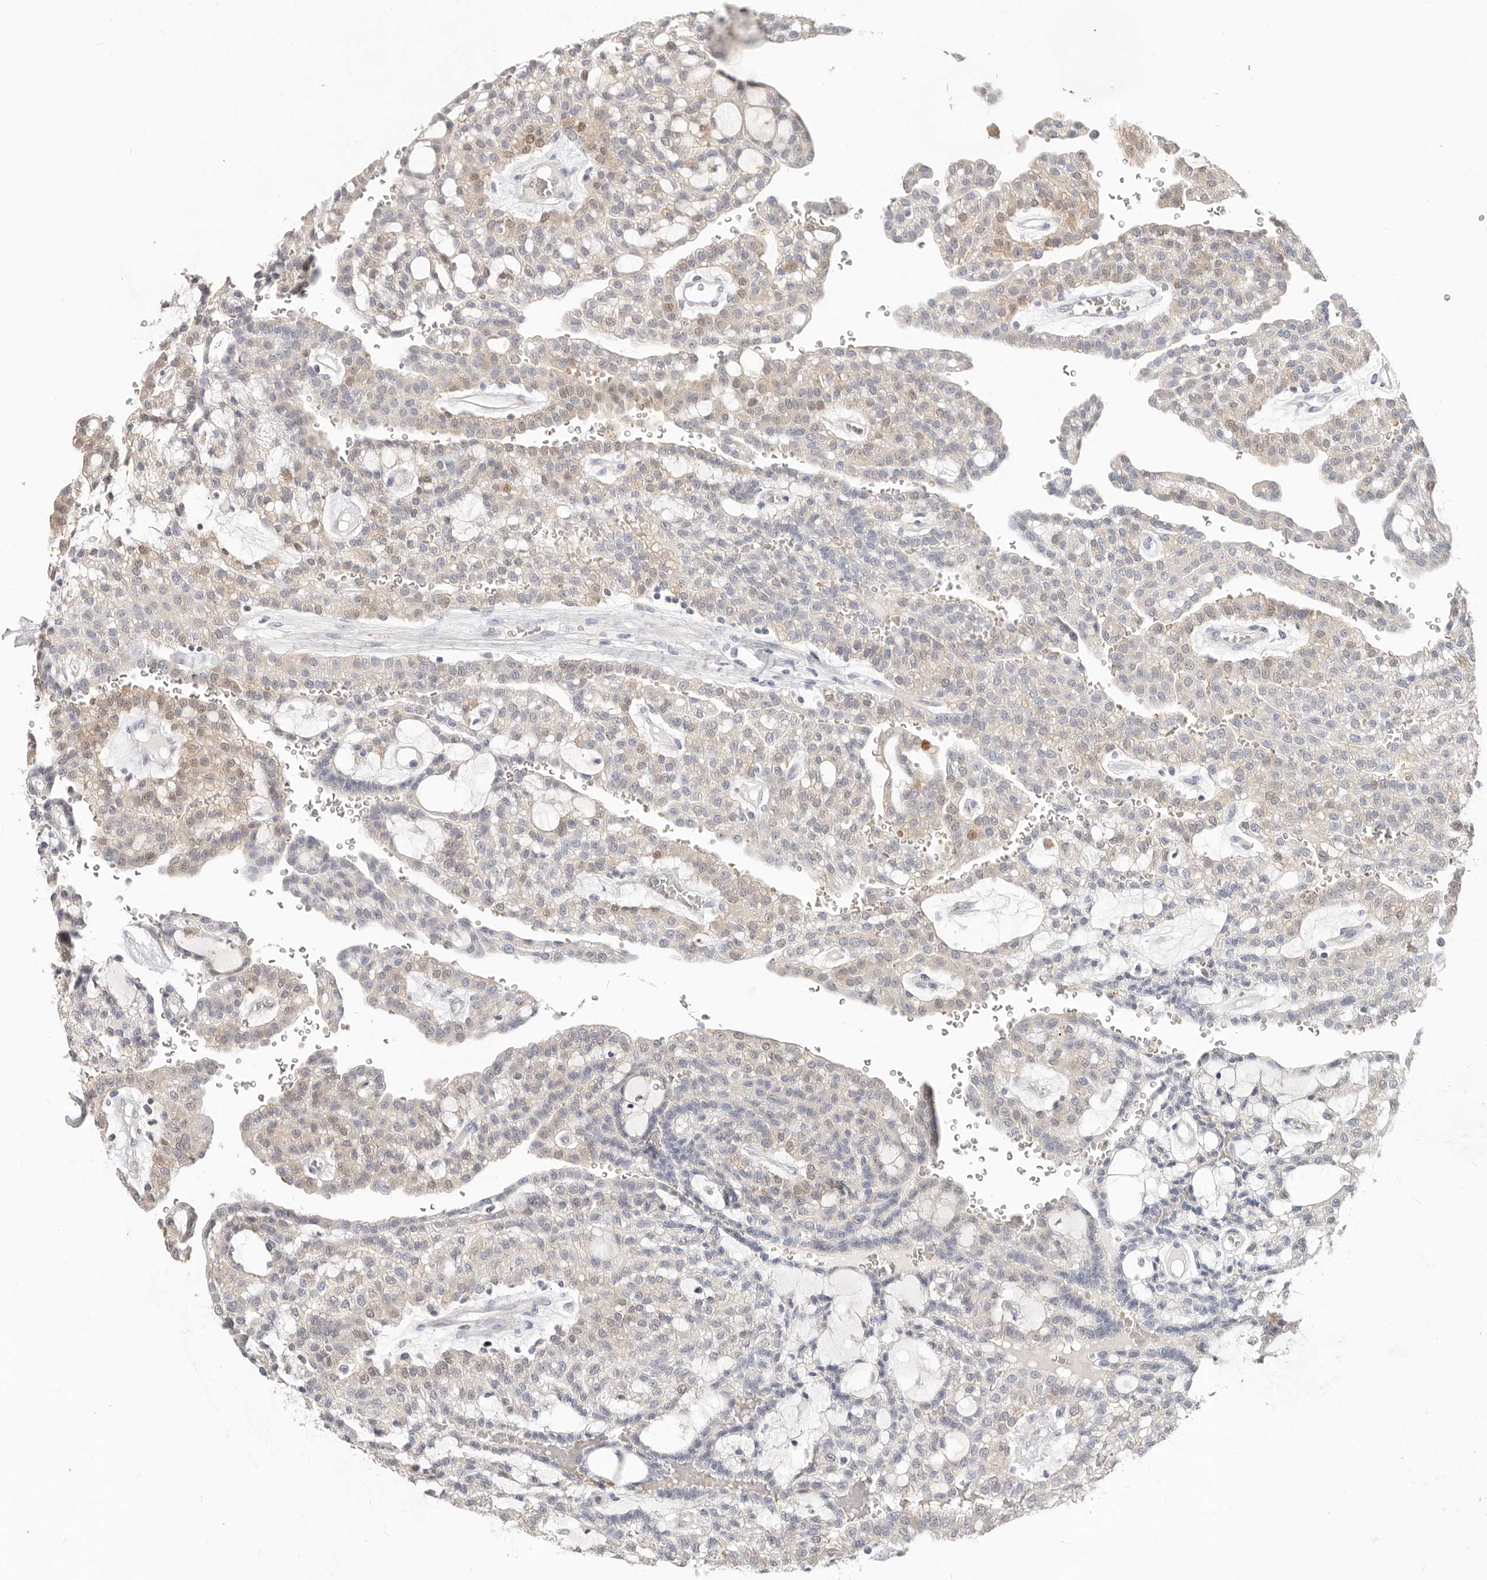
{"staining": {"intensity": "weak", "quantity": "<25%", "location": "nuclear"}, "tissue": "renal cancer", "cell_type": "Tumor cells", "image_type": "cancer", "snomed": [{"axis": "morphology", "description": "Adenocarcinoma, NOS"}, {"axis": "topography", "description": "Kidney"}], "caption": "High power microscopy photomicrograph of an immunohistochemistry photomicrograph of renal cancer, revealing no significant positivity in tumor cells.", "gene": "TMEM63B", "patient": {"sex": "male", "age": 63}}